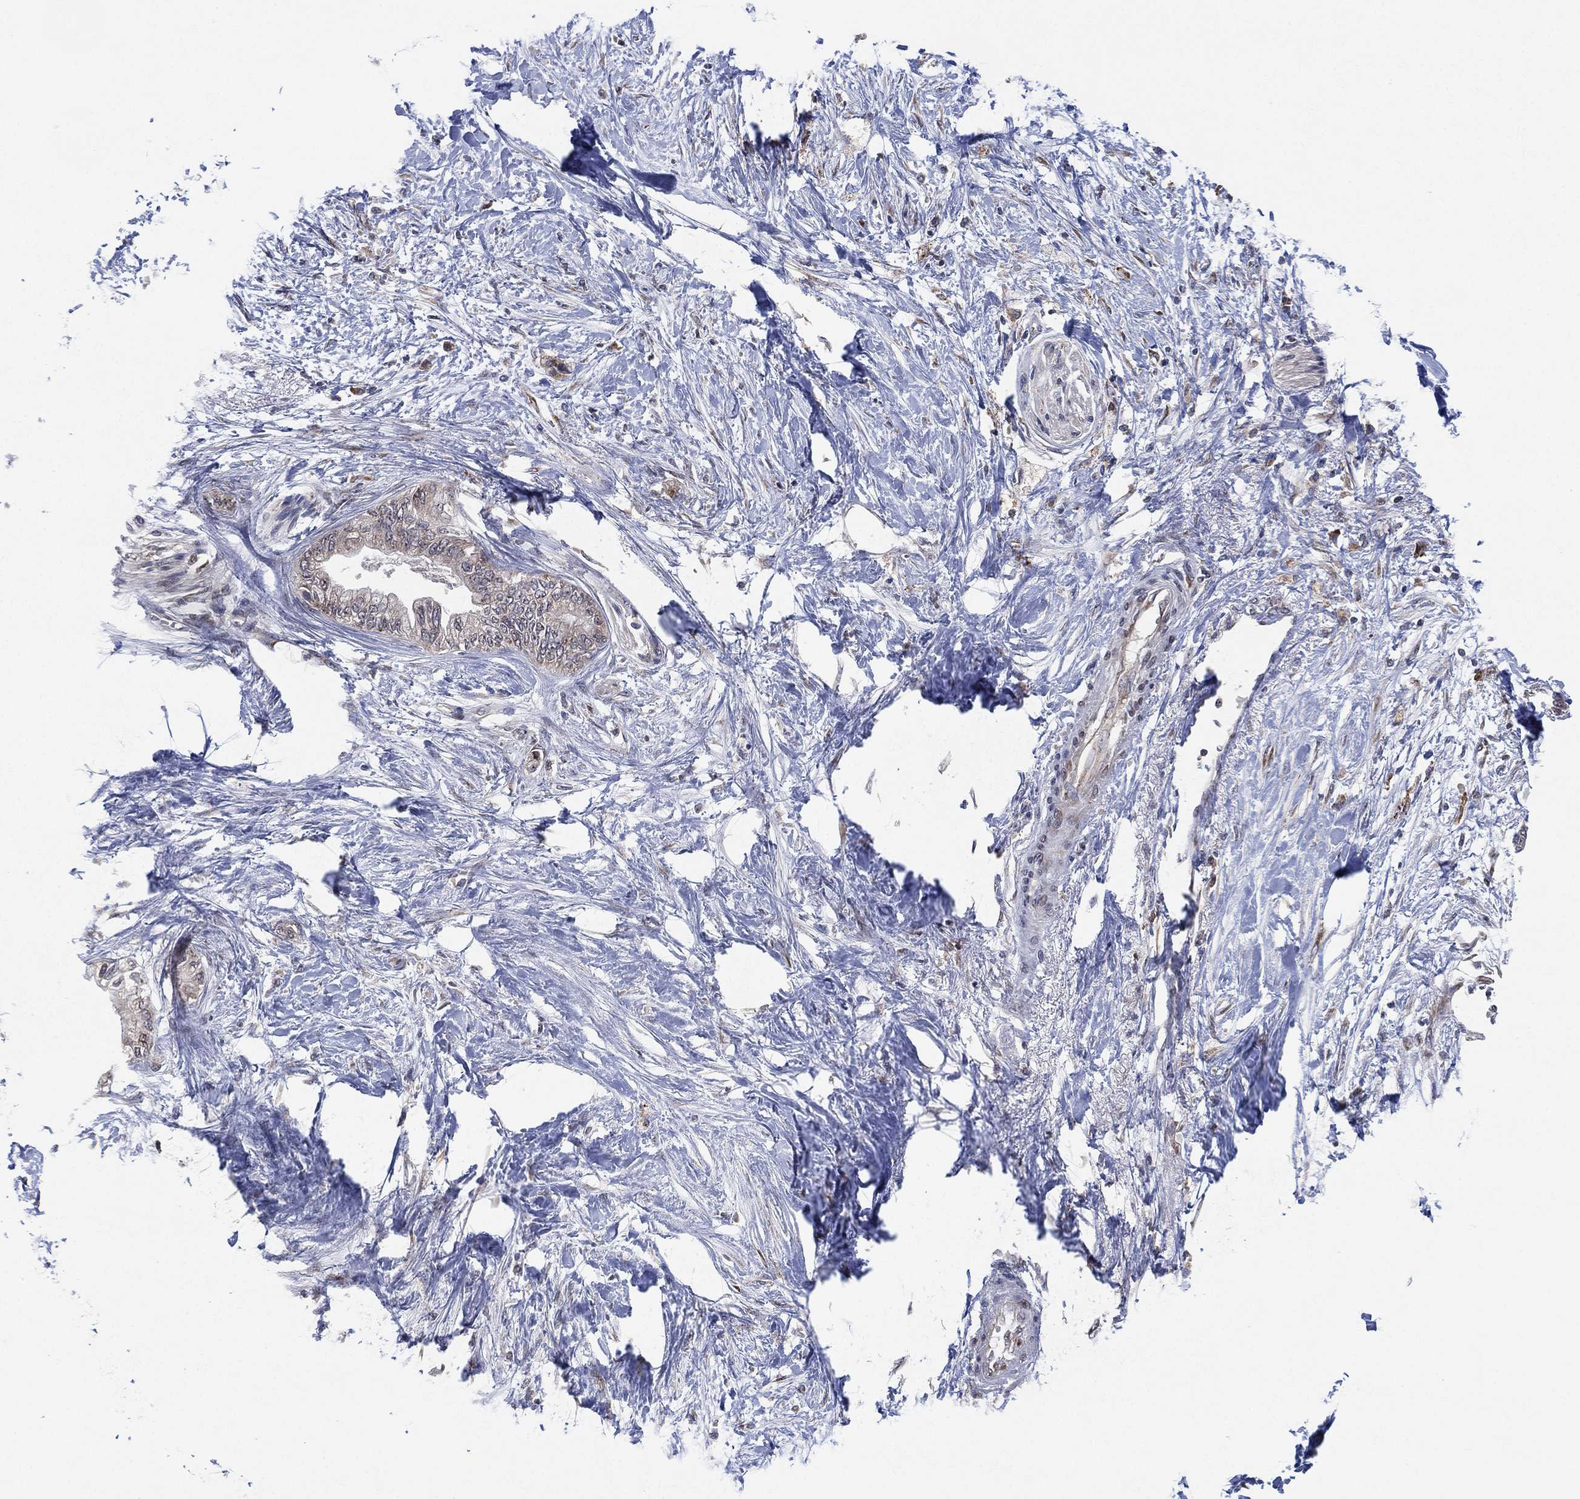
{"staining": {"intensity": "negative", "quantity": "none", "location": "none"}, "tissue": "pancreatic cancer", "cell_type": "Tumor cells", "image_type": "cancer", "snomed": [{"axis": "morphology", "description": "Normal tissue, NOS"}, {"axis": "morphology", "description": "Adenocarcinoma, NOS"}, {"axis": "topography", "description": "Pancreas"}, {"axis": "topography", "description": "Duodenum"}], "caption": "Immunohistochemistry (IHC) photomicrograph of neoplastic tissue: human pancreatic adenocarcinoma stained with DAB exhibits no significant protein staining in tumor cells.", "gene": "FAM104A", "patient": {"sex": "female", "age": 60}}